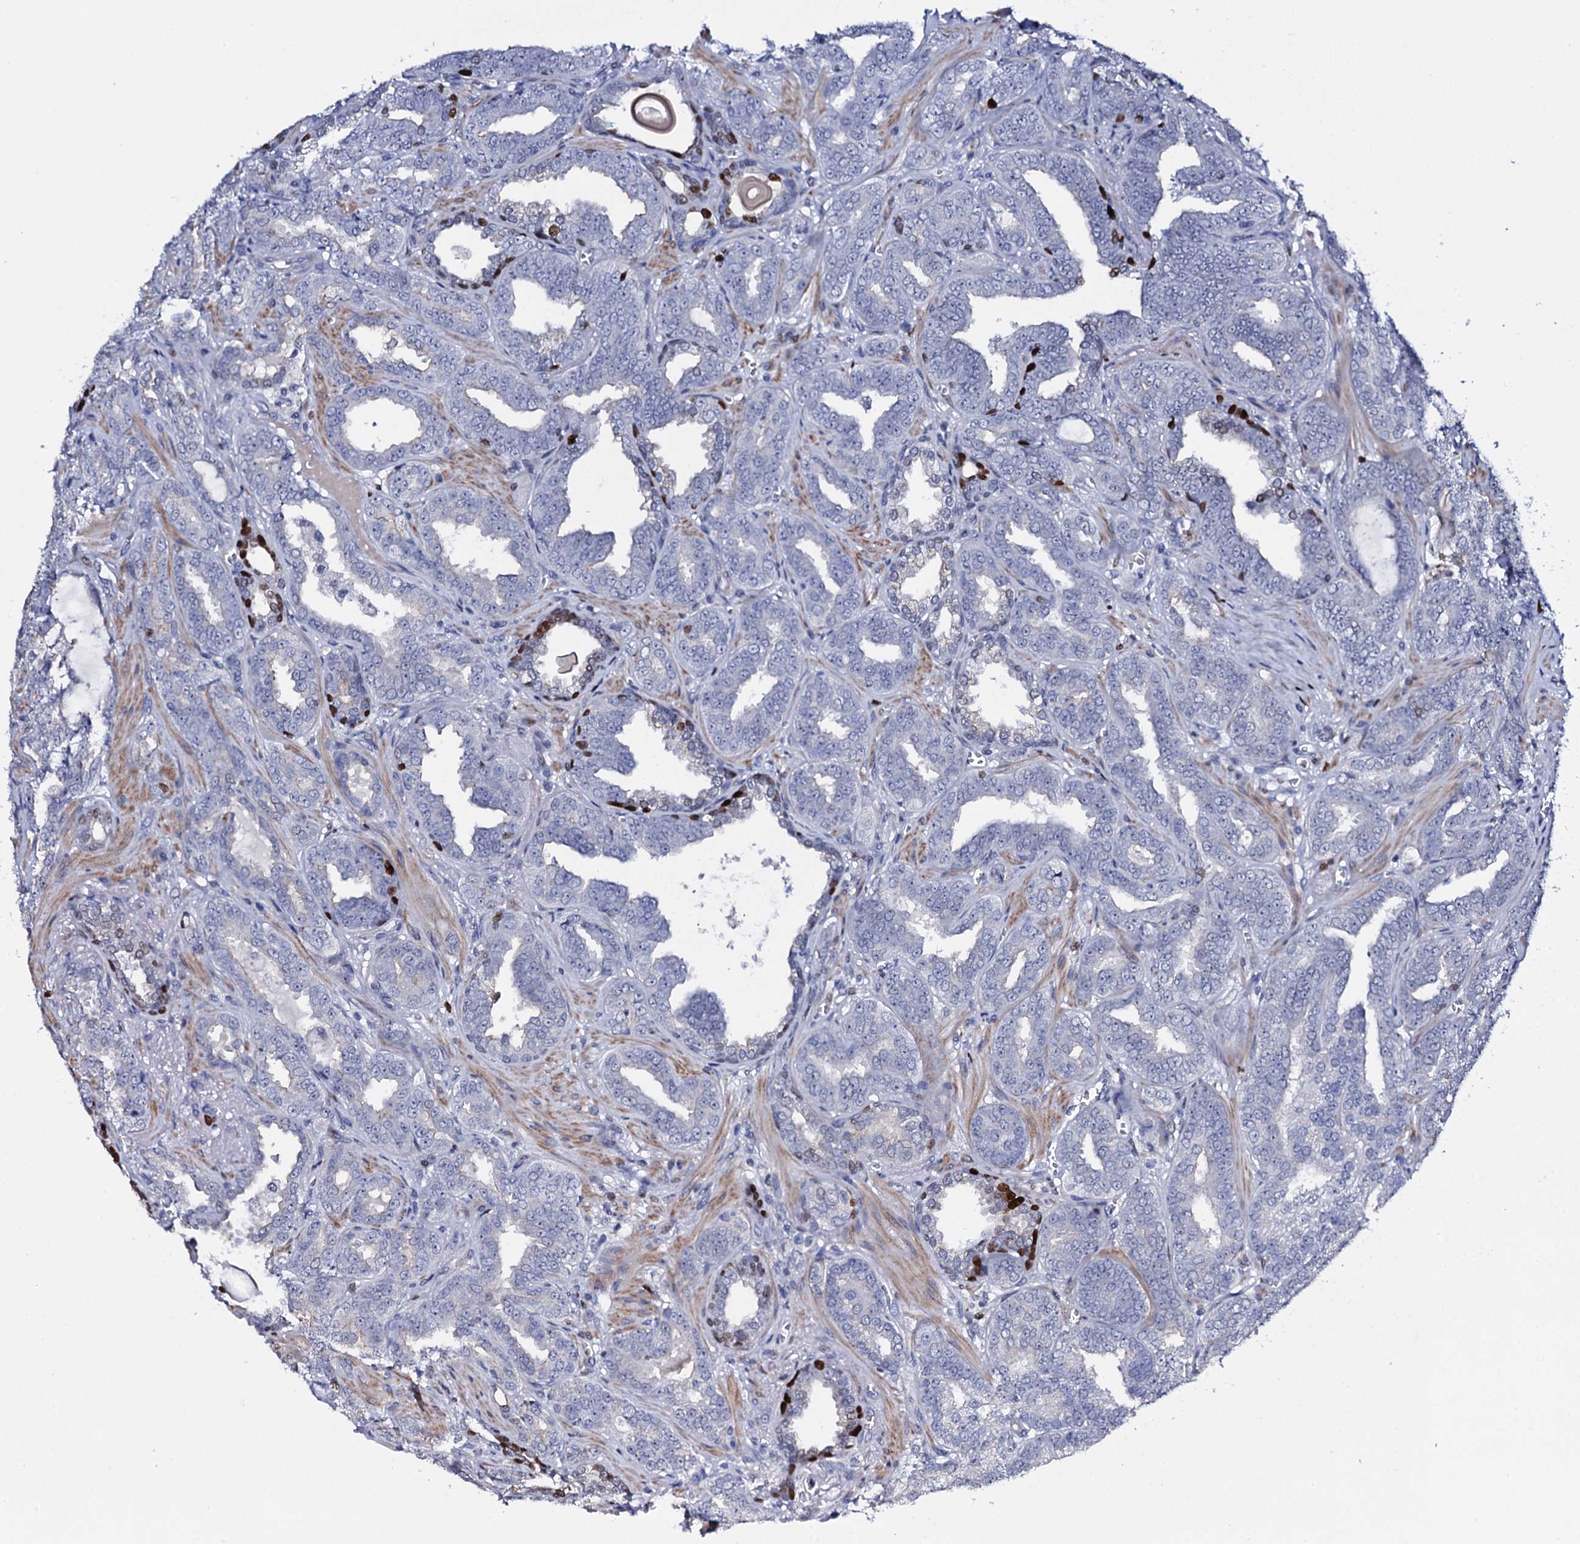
{"staining": {"intensity": "negative", "quantity": "none", "location": "none"}, "tissue": "prostate cancer", "cell_type": "Tumor cells", "image_type": "cancer", "snomed": [{"axis": "morphology", "description": "Adenocarcinoma, High grade"}, {"axis": "topography", "description": "Prostate and seminal vesicle, NOS"}], "caption": "The micrograph displays no significant expression in tumor cells of prostate adenocarcinoma (high-grade).", "gene": "NPM2", "patient": {"sex": "male", "age": 67}}